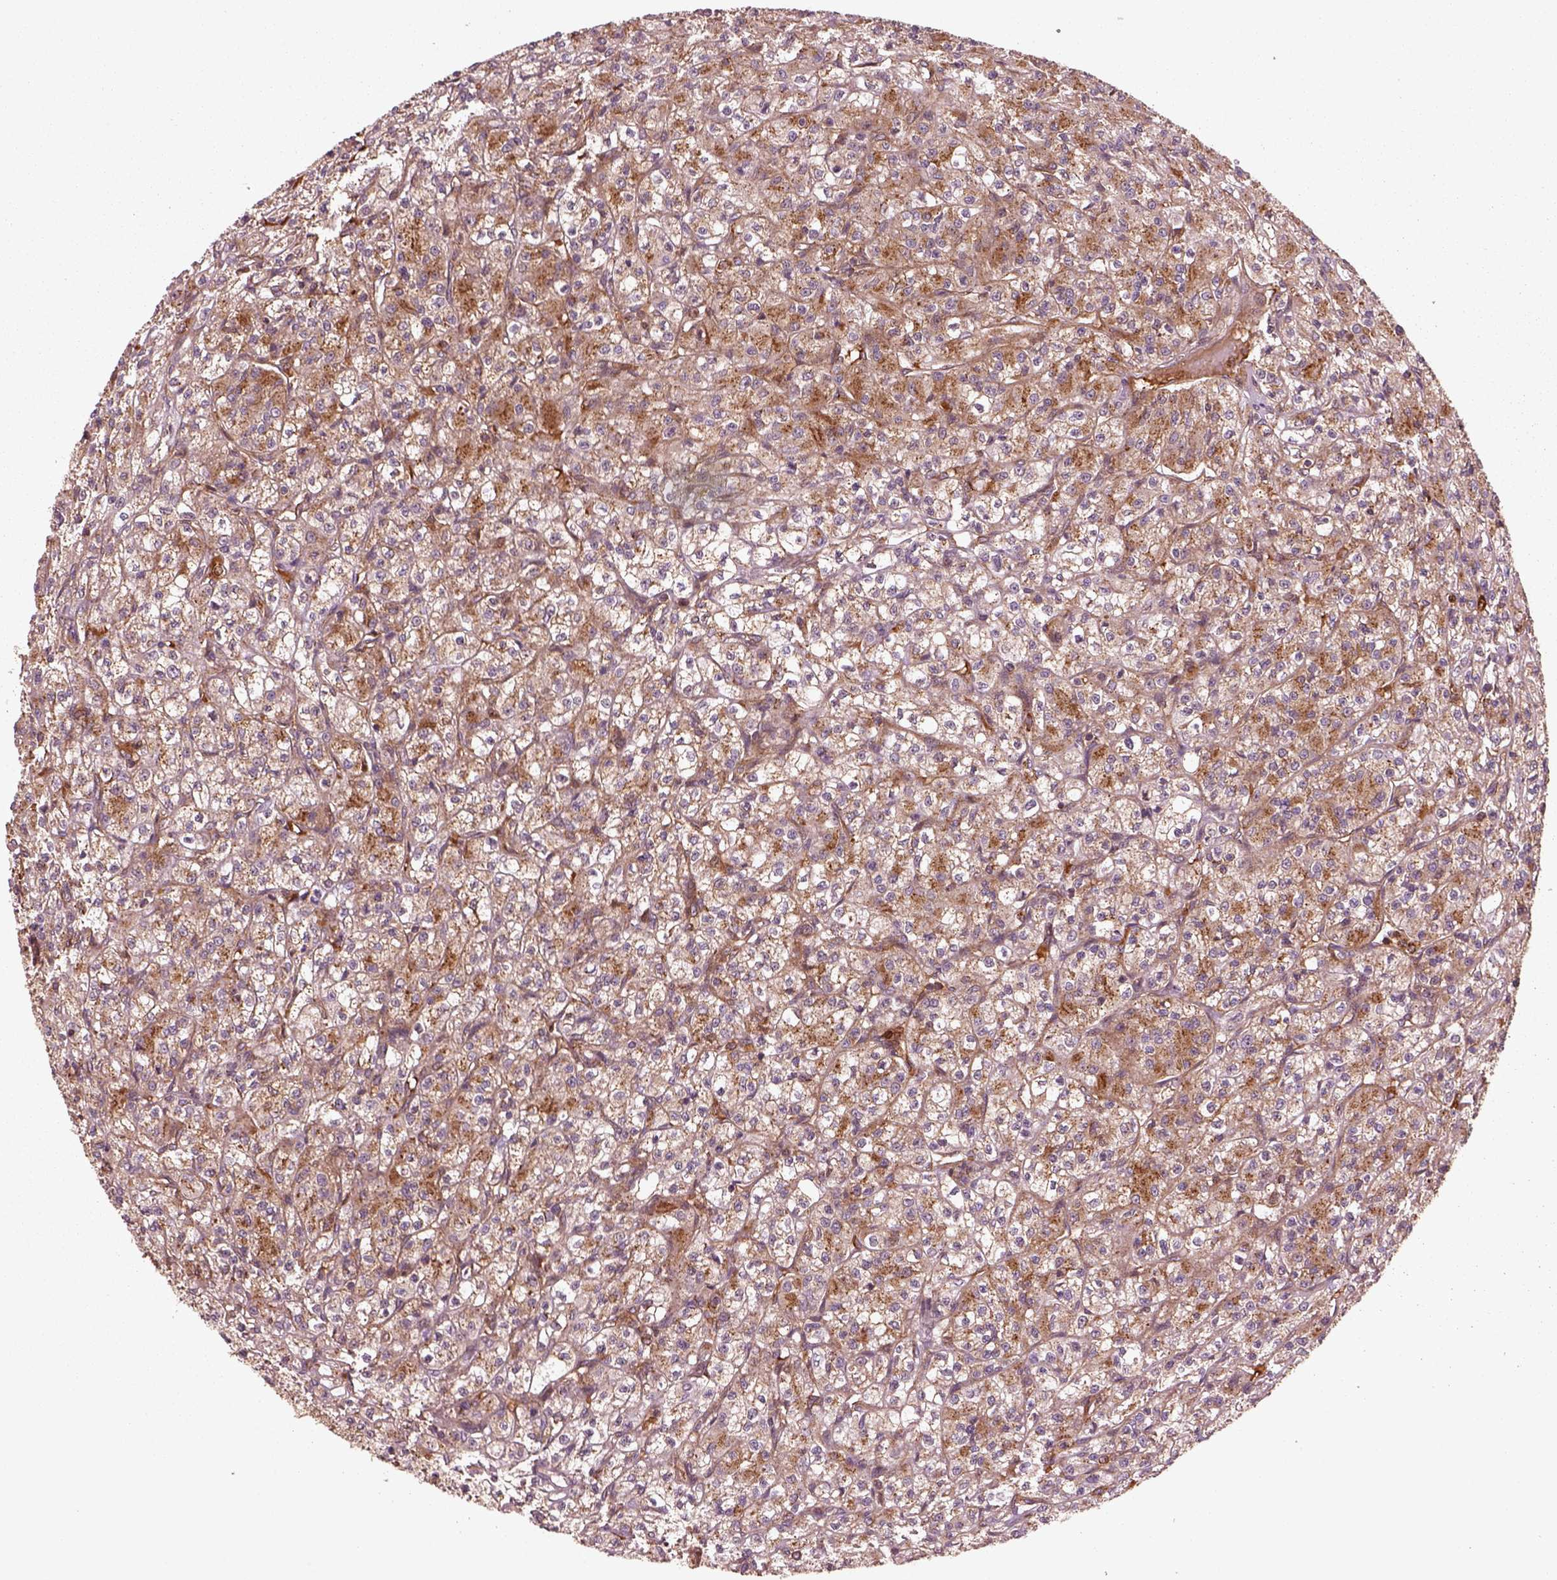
{"staining": {"intensity": "moderate", "quantity": "25%-75%", "location": "cytoplasmic/membranous"}, "tissue": "renal cancer", "cell_type": "Tumor cells", "image_type": "cancer", "snomed": [{"axis": "morphology", "description": "Adenocarcinoma, NOS"}, {"axis": "topography", "description": "Kidney"}], "caption": "Human adenocarcinoma (renal) stained for a protein (brown) demonstrates moderate cytoplasmic/membranous positive expression in approximately 25%-75% of tumor cells.", "gene": "WASHC2A", "patient": {"sex": "female", "age": 70}}